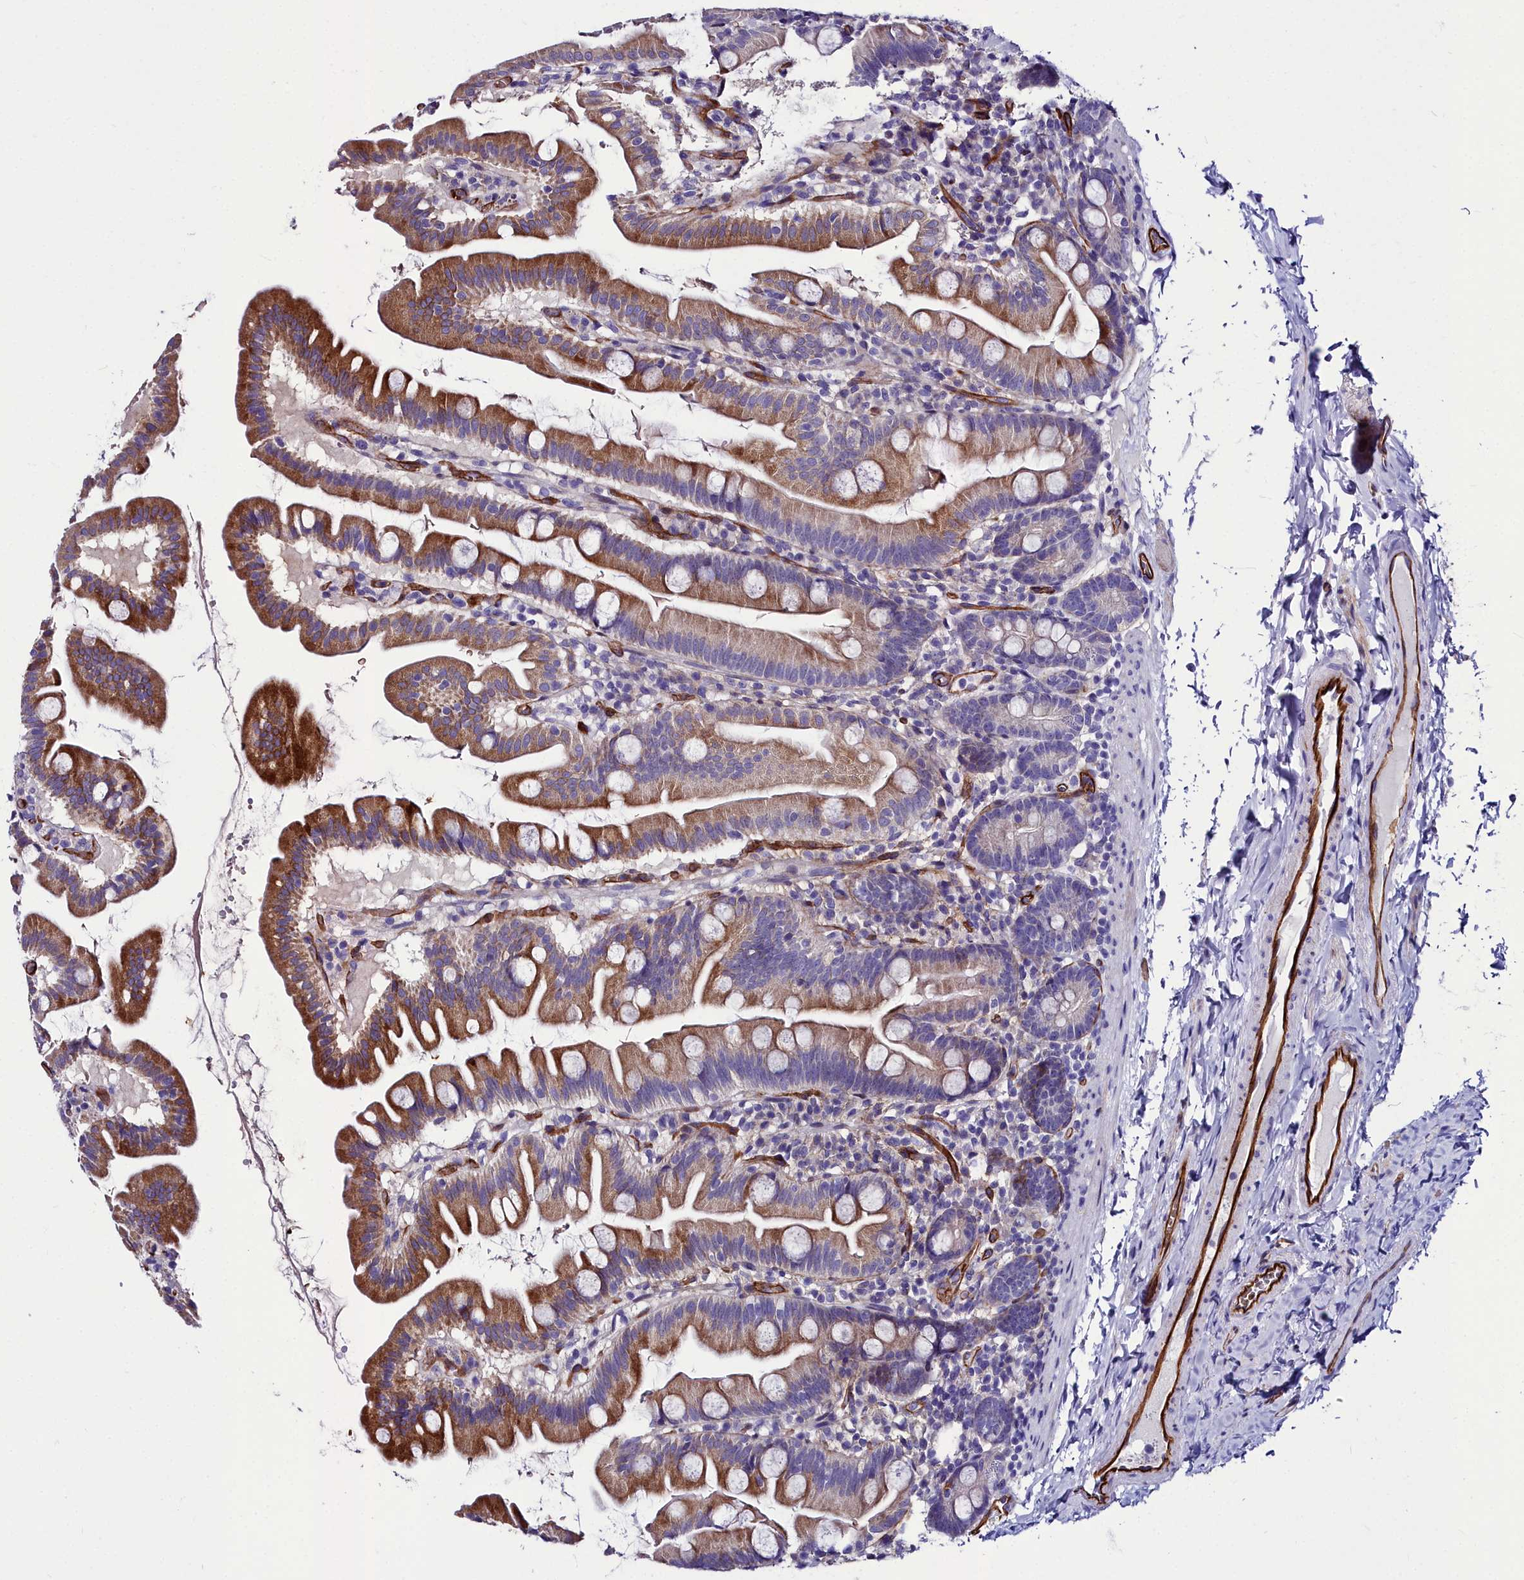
{"staining": {"intensity": "moderate", "quantity": ">75%", "location": "cytoplasmic/membranous"}, "tissue": "small intestine", "cell_type": "Glandular cells", "image_type": "normal", "snomed": [{"axis": "morphology", "description": "Normal tissue, NOS"}, {"axis": "topography", "description": "Small intestine"}], "caption": "High-magnification brightfield microscopy of normal small intestine stained with DAB (3,3'-diaminobenzidine) (brown) and counterstained with hematoxylin (blue). glandular cells exhibit moderate cytoplasmic/membranous positivity is identified in about>75% of cells. (brown staining indicates protein expression, while blue staining denotes nuclei).", "gene": "CYP4F11", "patient": {"sex": "female", "age": 68}}